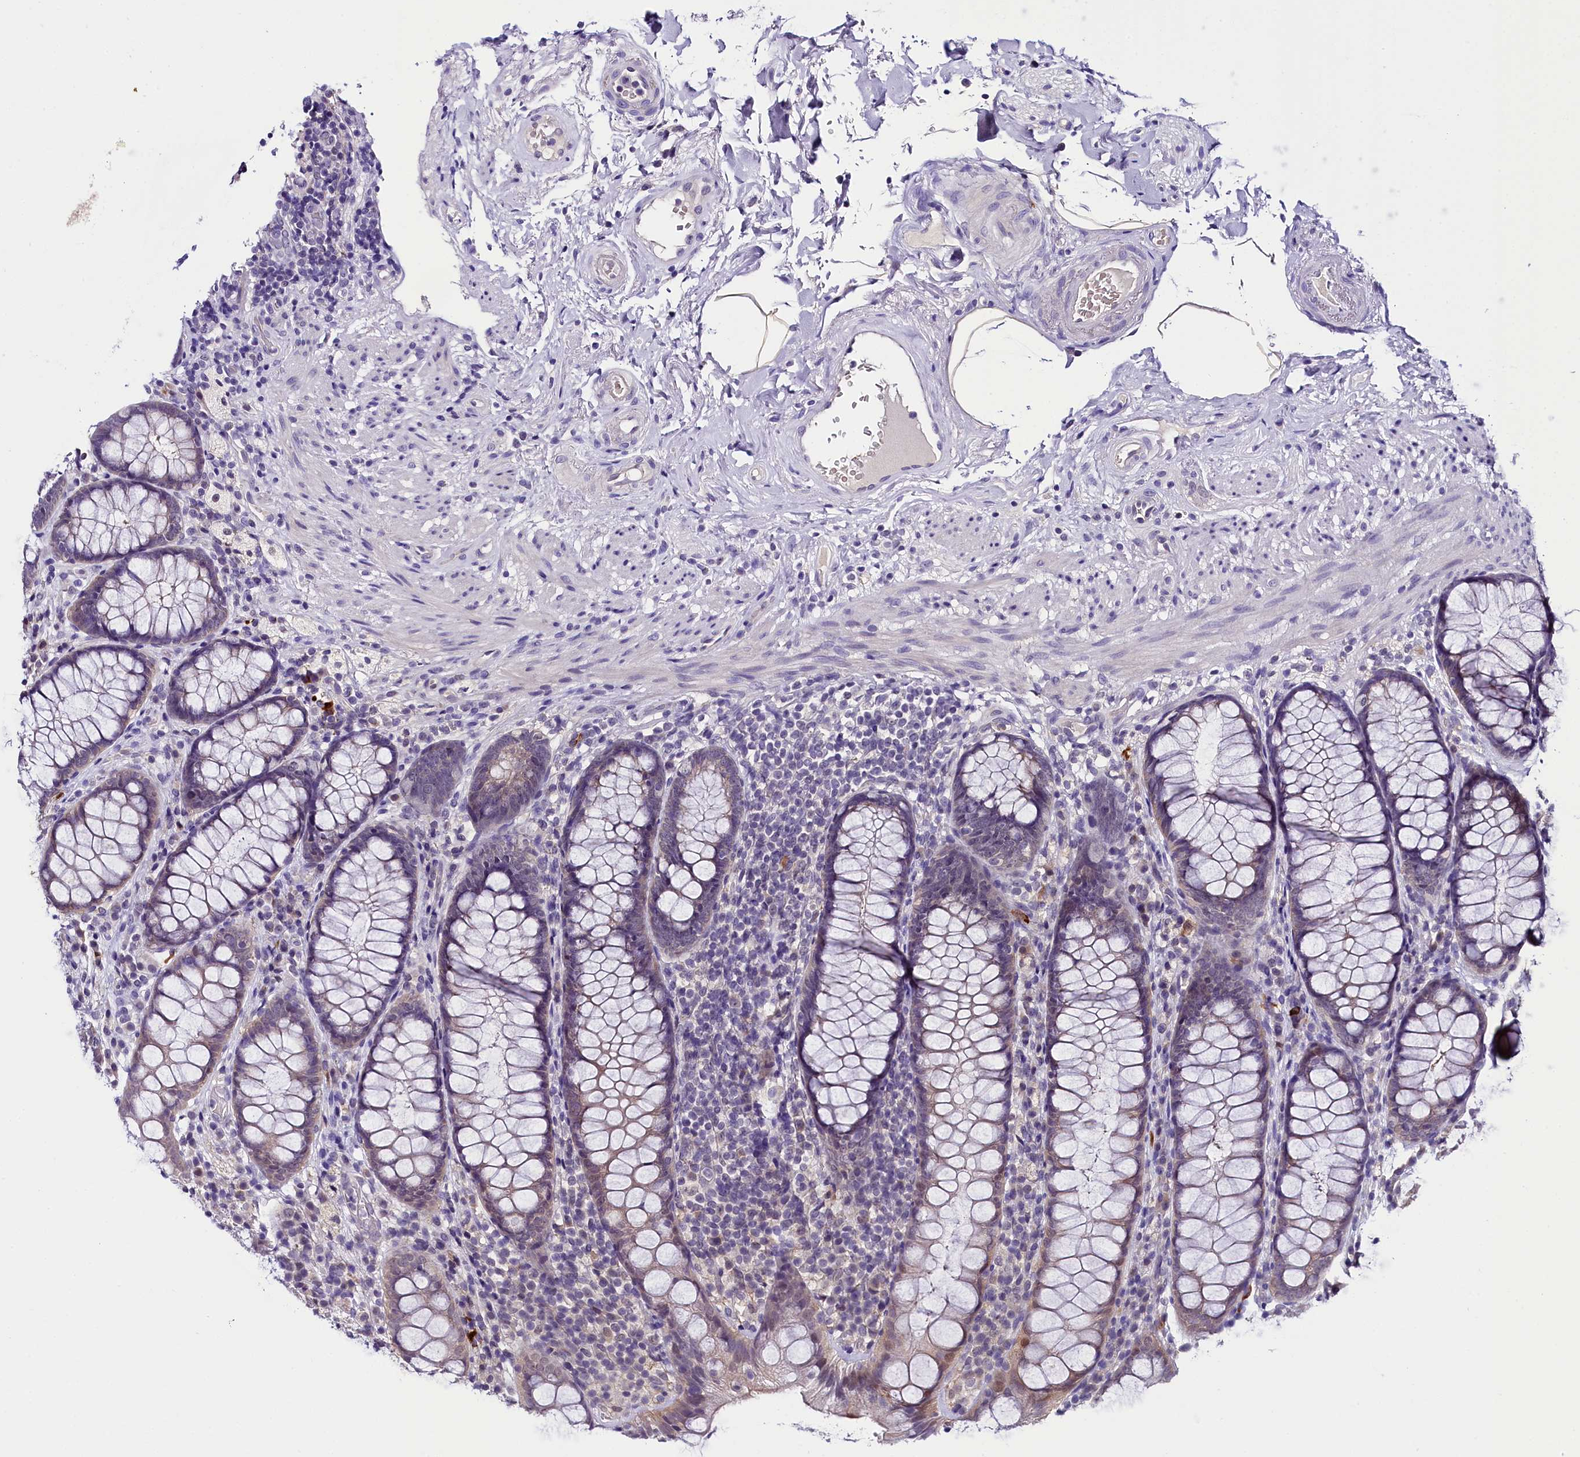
{"staining": {"intensity": "weak", "quantity": "<25%", "location": "cytoplasmic/membranous"}, "tissue": "rectum", "cell_type": "Glandular cells", "image_type": "normal", "snomed": [{"axis": "morphology", "description": "Normal tissue, NOS"}, {"axis": "topography", "description": "Rectum"}], "caption": "Histopathology image shows no significant protein positivity in glandular cells of benign rectum. The staining was performed using DAB to visualize the protein expression in brown, while the nuclei were stained in blue with hematoxylin (Magnification: 20x).", "gene": "IQCN", "patient": {"sex": "male", "age": 83}}